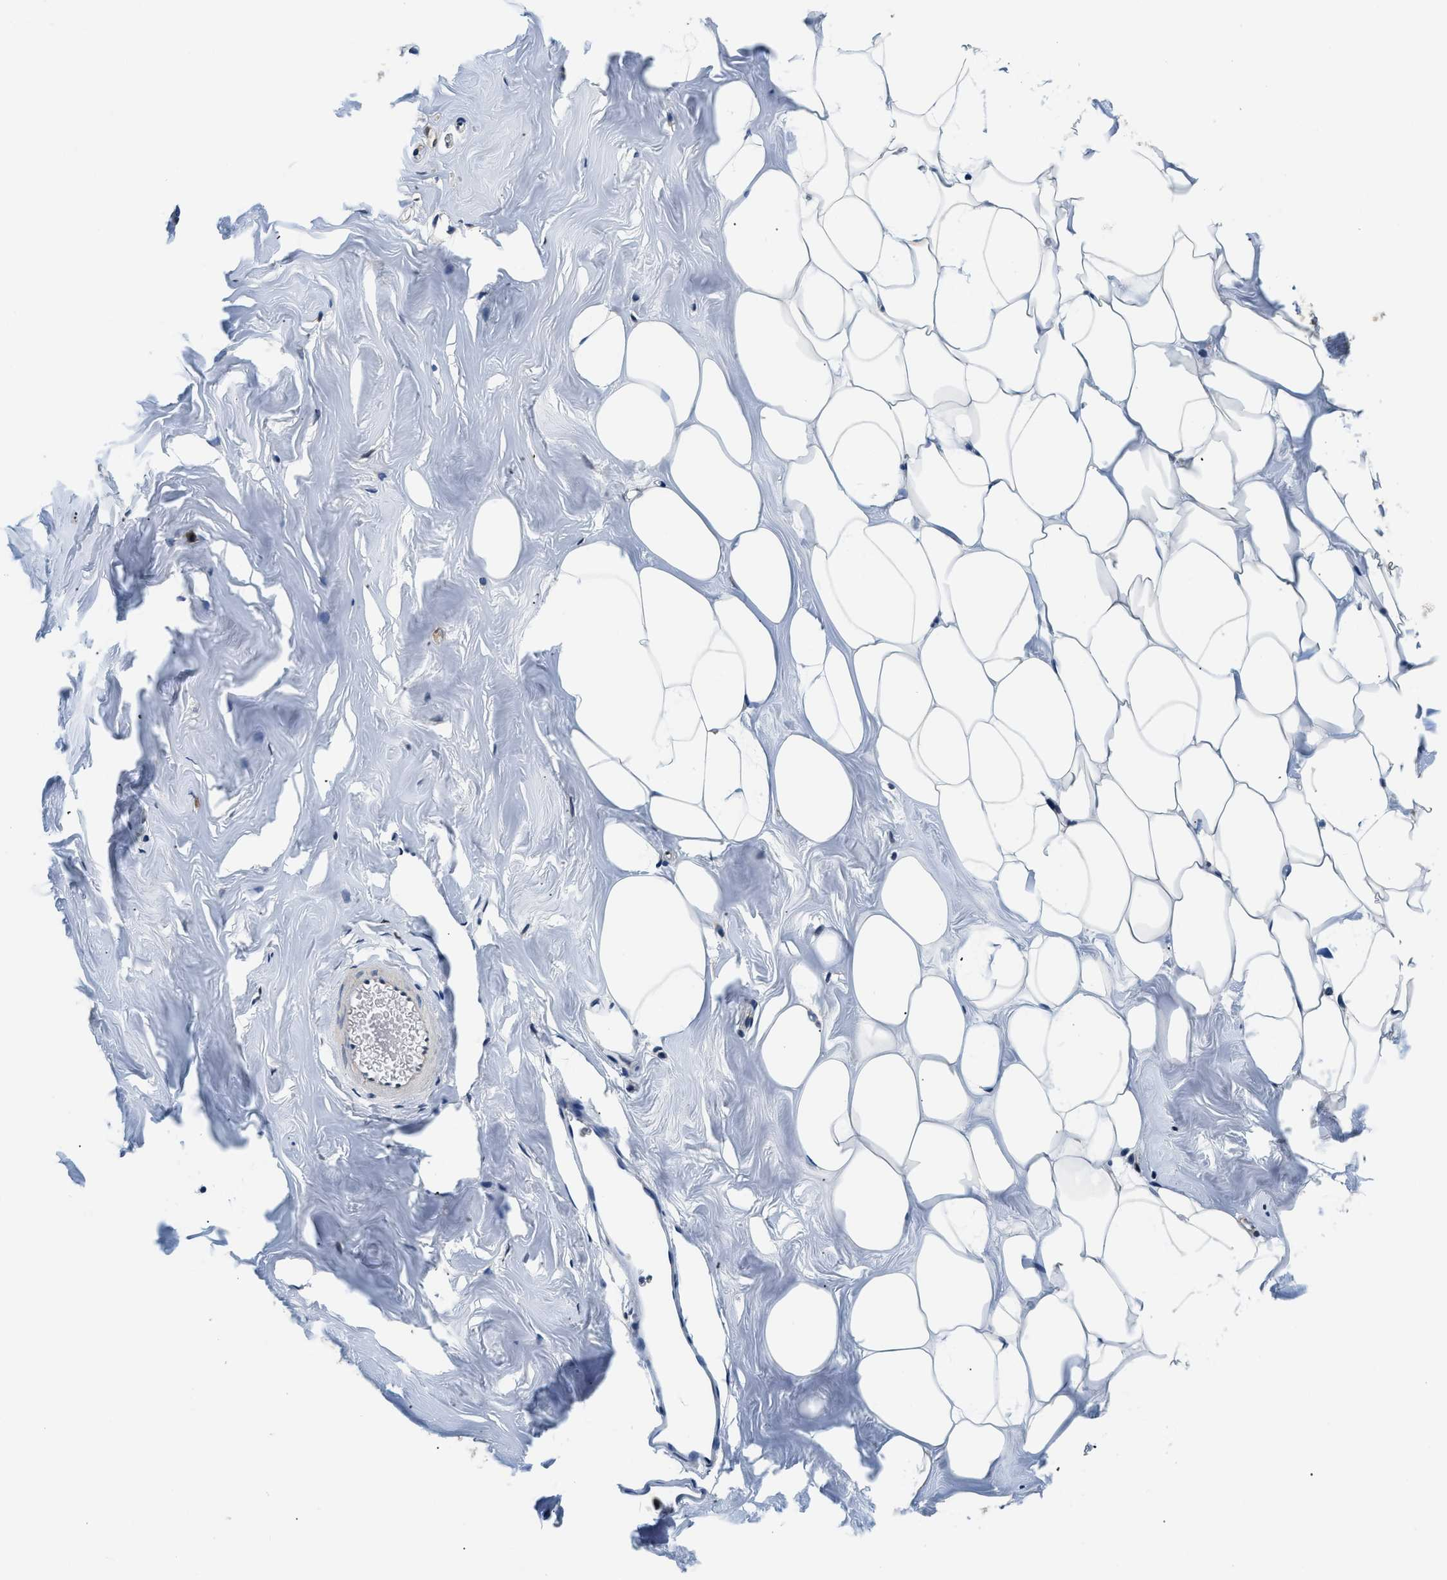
{"staining": {"intensity": "negative", "quantity": "25%-75%", "location": "cytoplasmic/membranous"}, "tissue": "adipose tissue", "cell_type": "Adipocytes", "image_type": "normal", "snomed": [{"axis": "morphology", "description": "Normal tissue, NOS"}, {"axis": "morphology", "description": "Fibrosis, NOS"}, {"axis": "topography", "description": "Breast"}, {"axis": "topography", "description": "Adipose tissue"}], "caption": "The image reveals no staining of adipocytes in normal adipose tissue.", "gene": "BCL7C", "patient": {"sex": "female", "age": 39}}